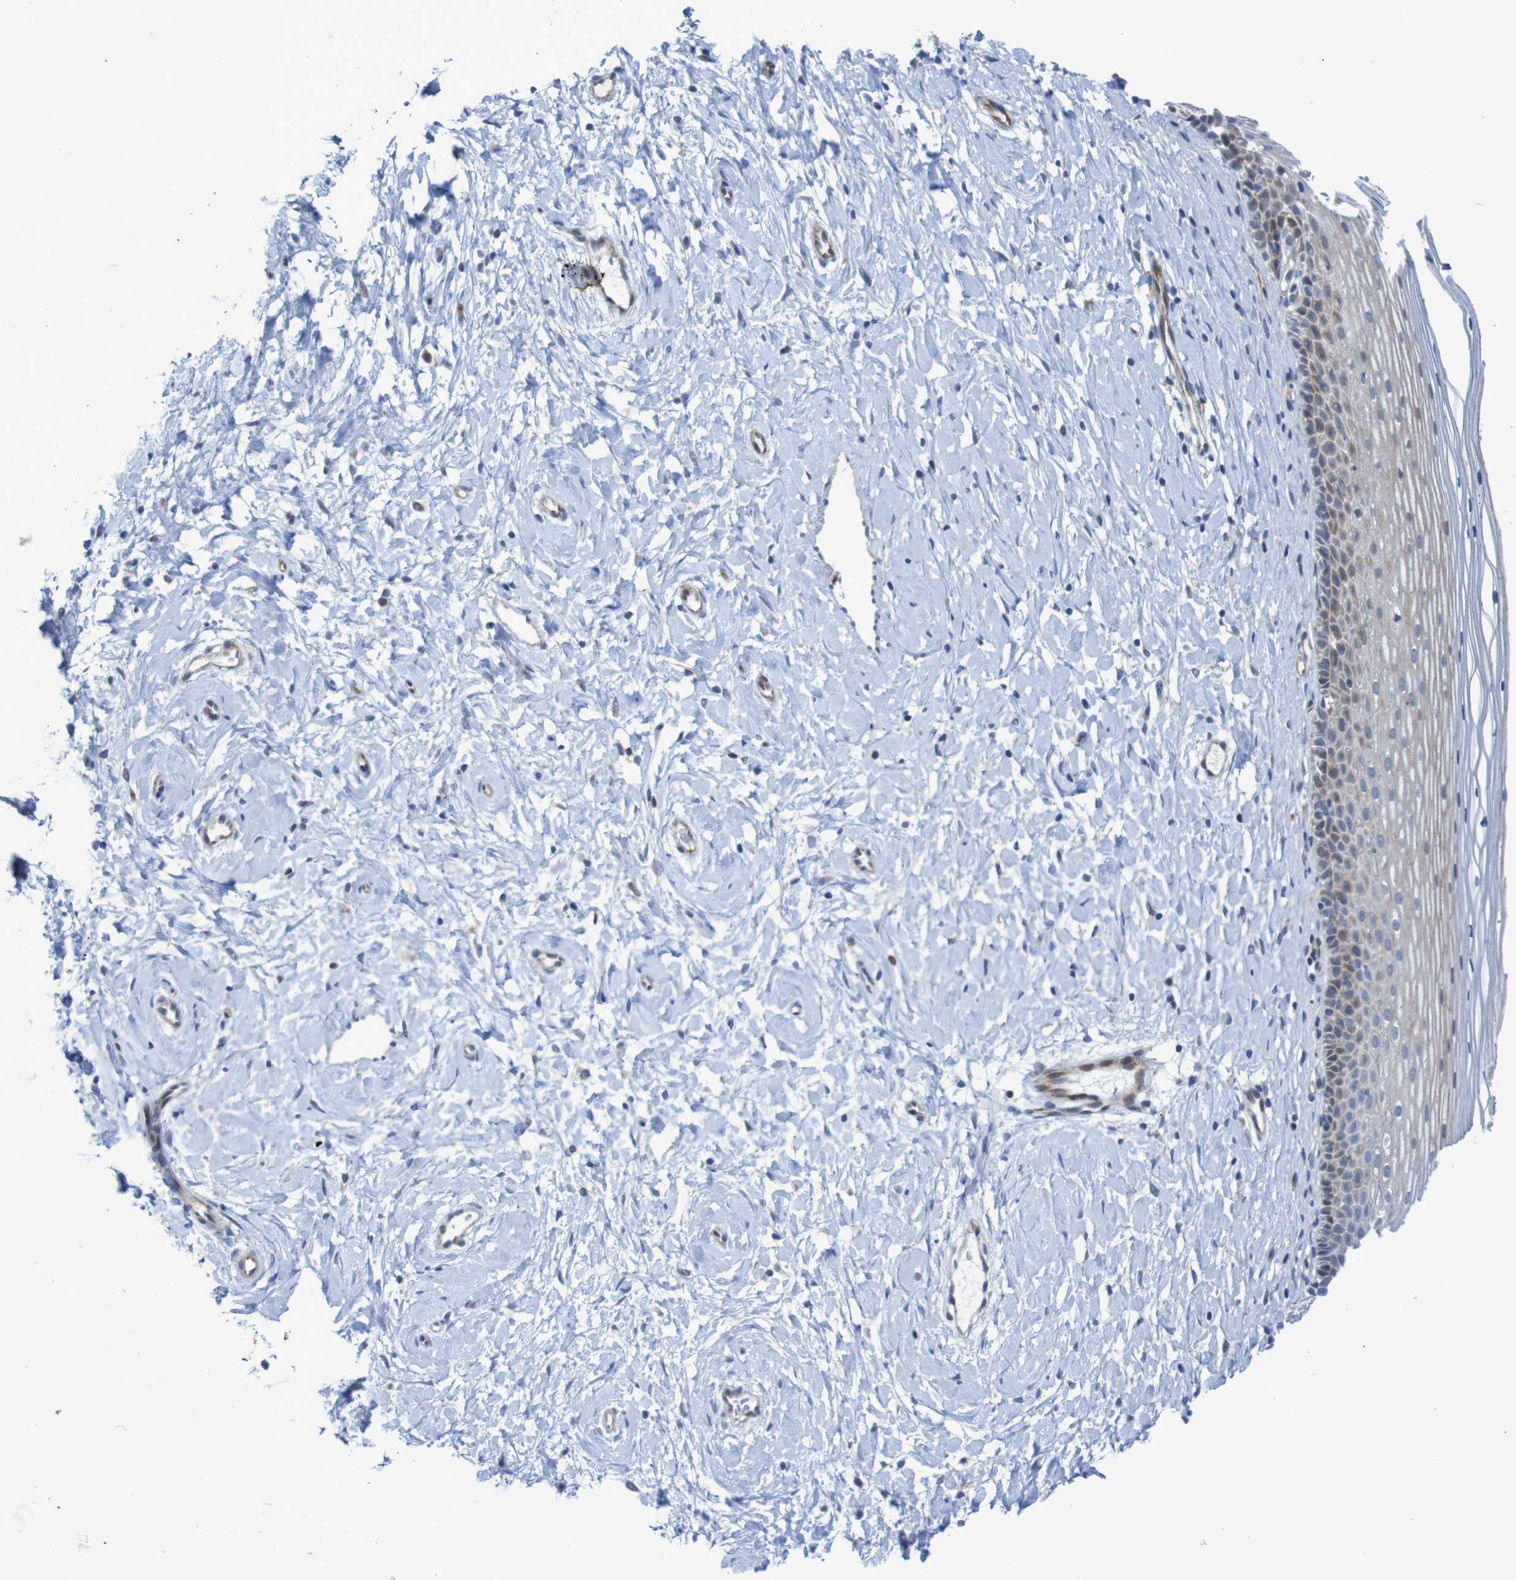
{"staining": {"intensity": "moderate", "quantity": "25%-75%", "location": "cytoplasmic/membranous"}, "tissue": "cervix", "cell_type": "Glandular cells", "image_type": "normal", "snomed": [{"axis": "morphology", "description": "Normal tissue, NOS"}, {"axis": "topography", "description": "Cervix"}], "caption": "IHC of unremarkable cervix shows medium levels of moderate cytoplasmic/membranous positivity in approximately 25%-75% of glandular cells.", "gene": "ANGPT4", "patient": {"sex": "female", "age": 39}}